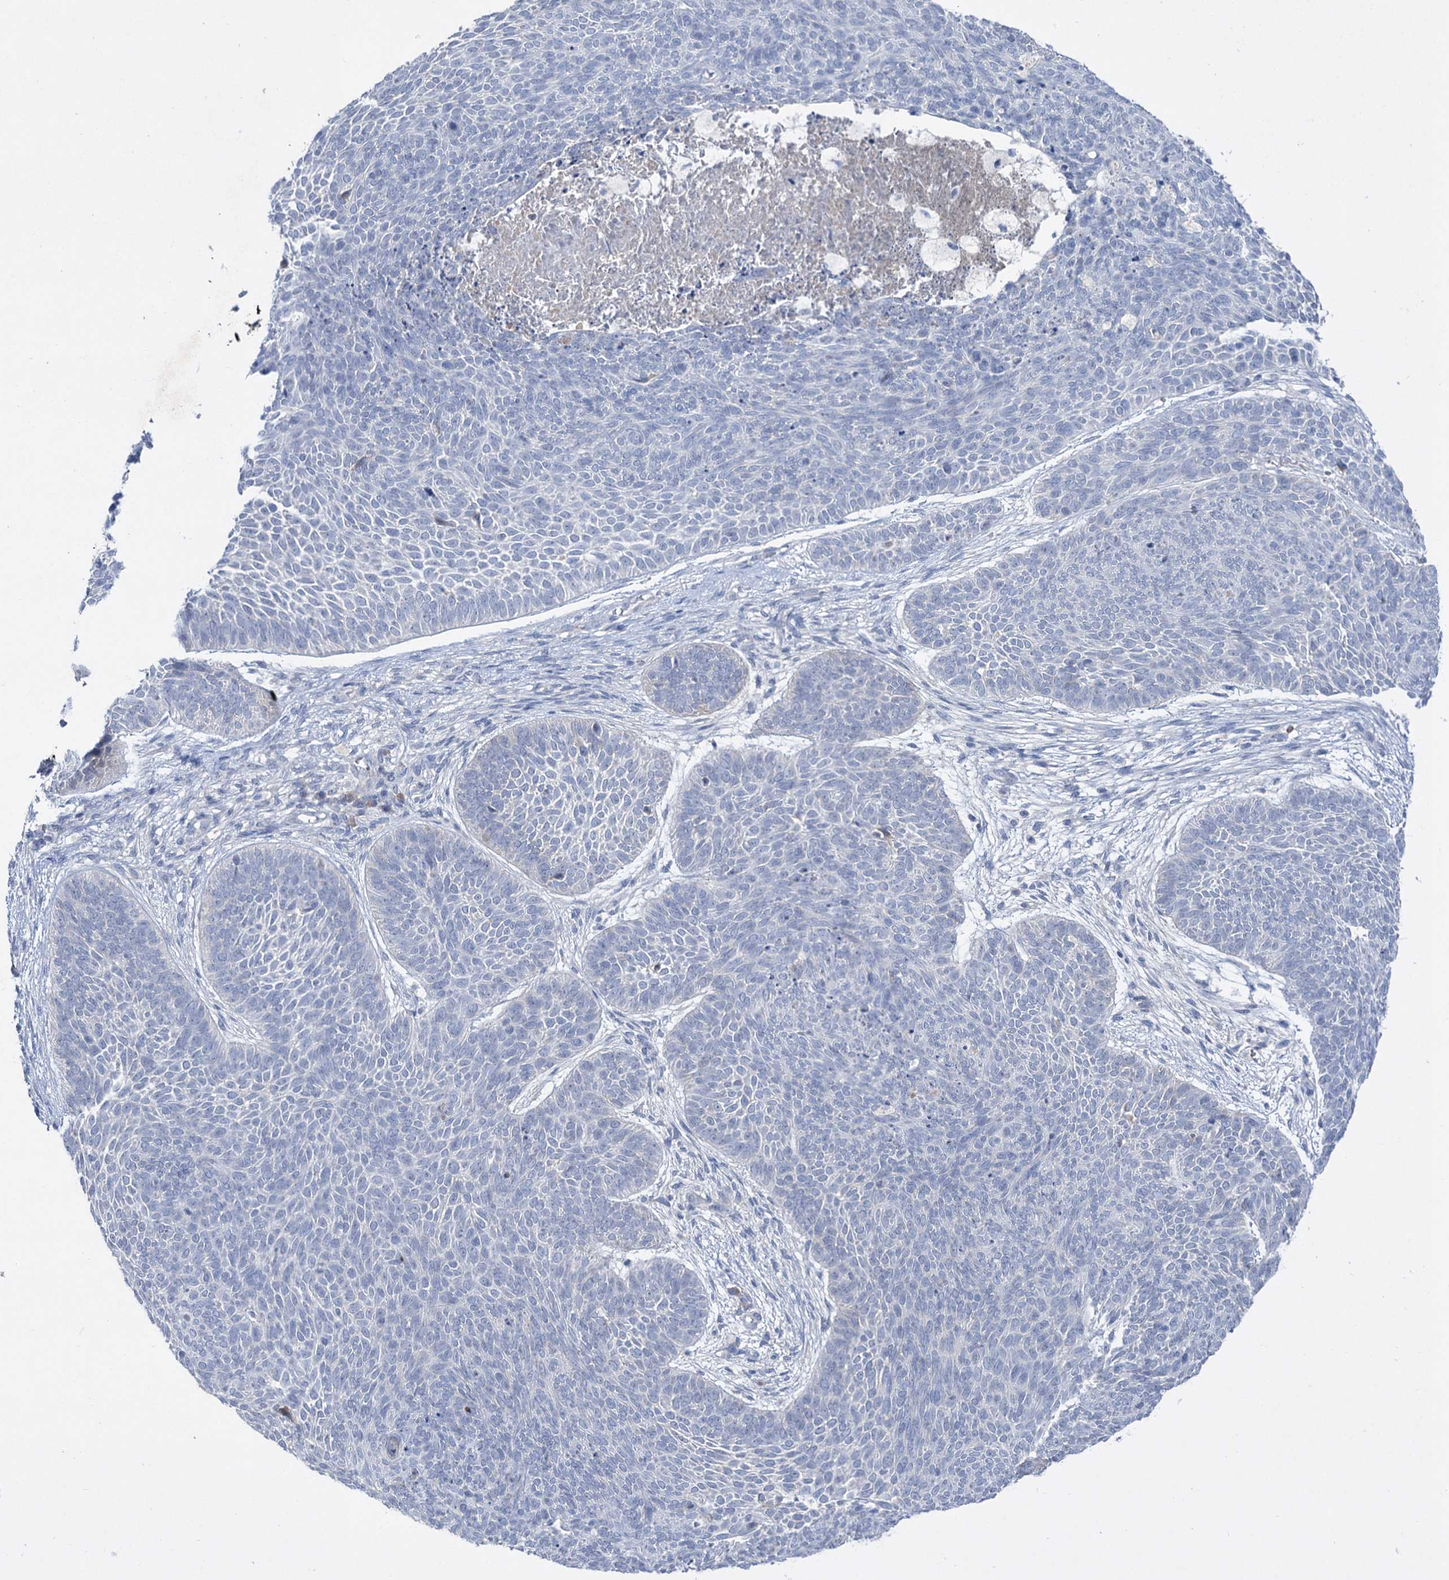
{"staining": {"intensity": "negative", "quantity": "none", "location": "none"}, "tissue": "skin cancer", "cell_type": "Tumor cells", "image_type": "cancer", "snomed": [{"axis": "morphology", "description": "Basal cell carcinoma"}, {"axis": "topography", "description": "Skin"}], "caption": "Tumor cells show no significant positivity in skin cancer (basal cell carcinoma).", "gene": "ATP4A", "patient": {"sex": "male", "age": 85}}